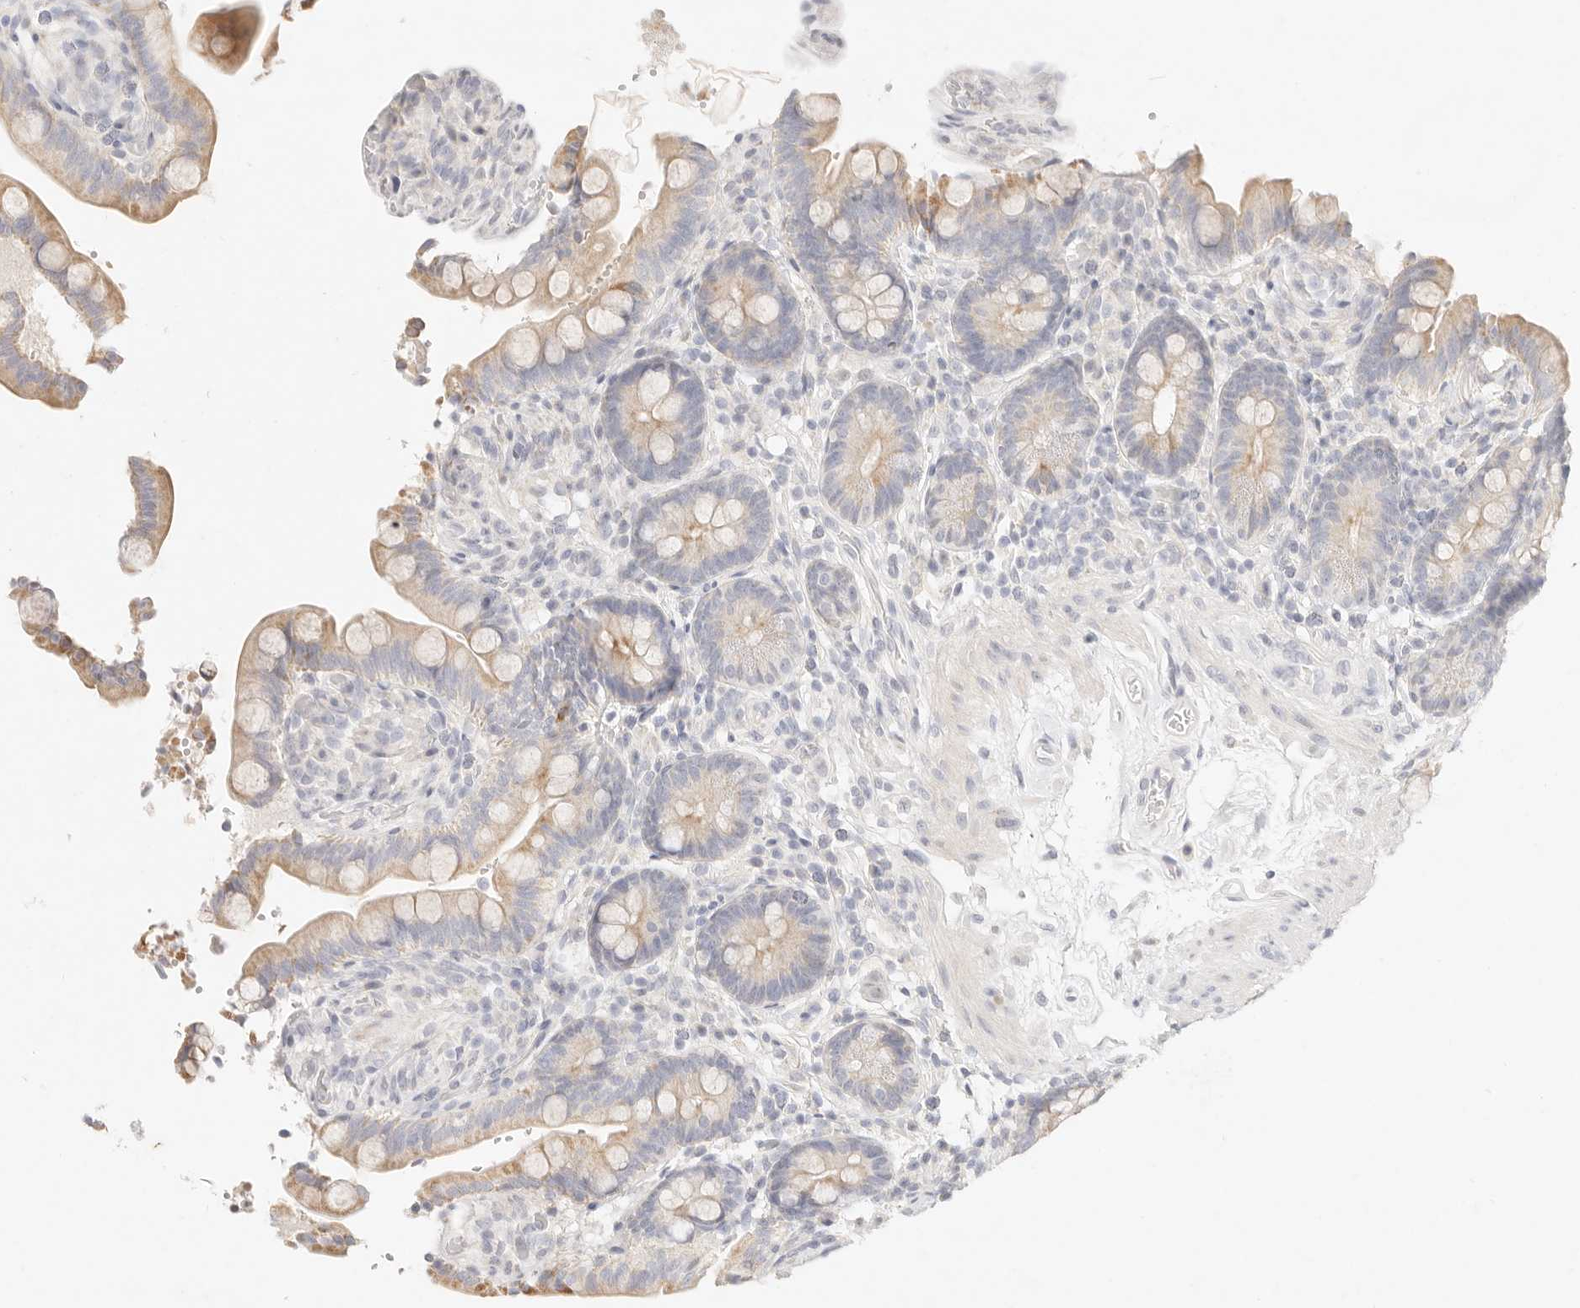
{"staining": {"intensity": "negative", "quantity": "none", "location": "none"}, "tissue": "colon", "cell_type": "Endothelial cells", "image_type": "normal", "snomed": [{"axis": "morphology", "description": "Normal tissue, NOS"}, {"axis": "topography", "description": "Smooth muscle"}, {"axis": "topography", "description": "Colon"}], "caption": "High magnification brightfield microscopy of normal colon stained with DAB (3,3'-diaminobenzidine) (brown) and counterstained with hematoxylin (blue): endothelial cells show no significant positivity.", "gene": "GPR156", "patient": {"sex": "male", "age": 73}}